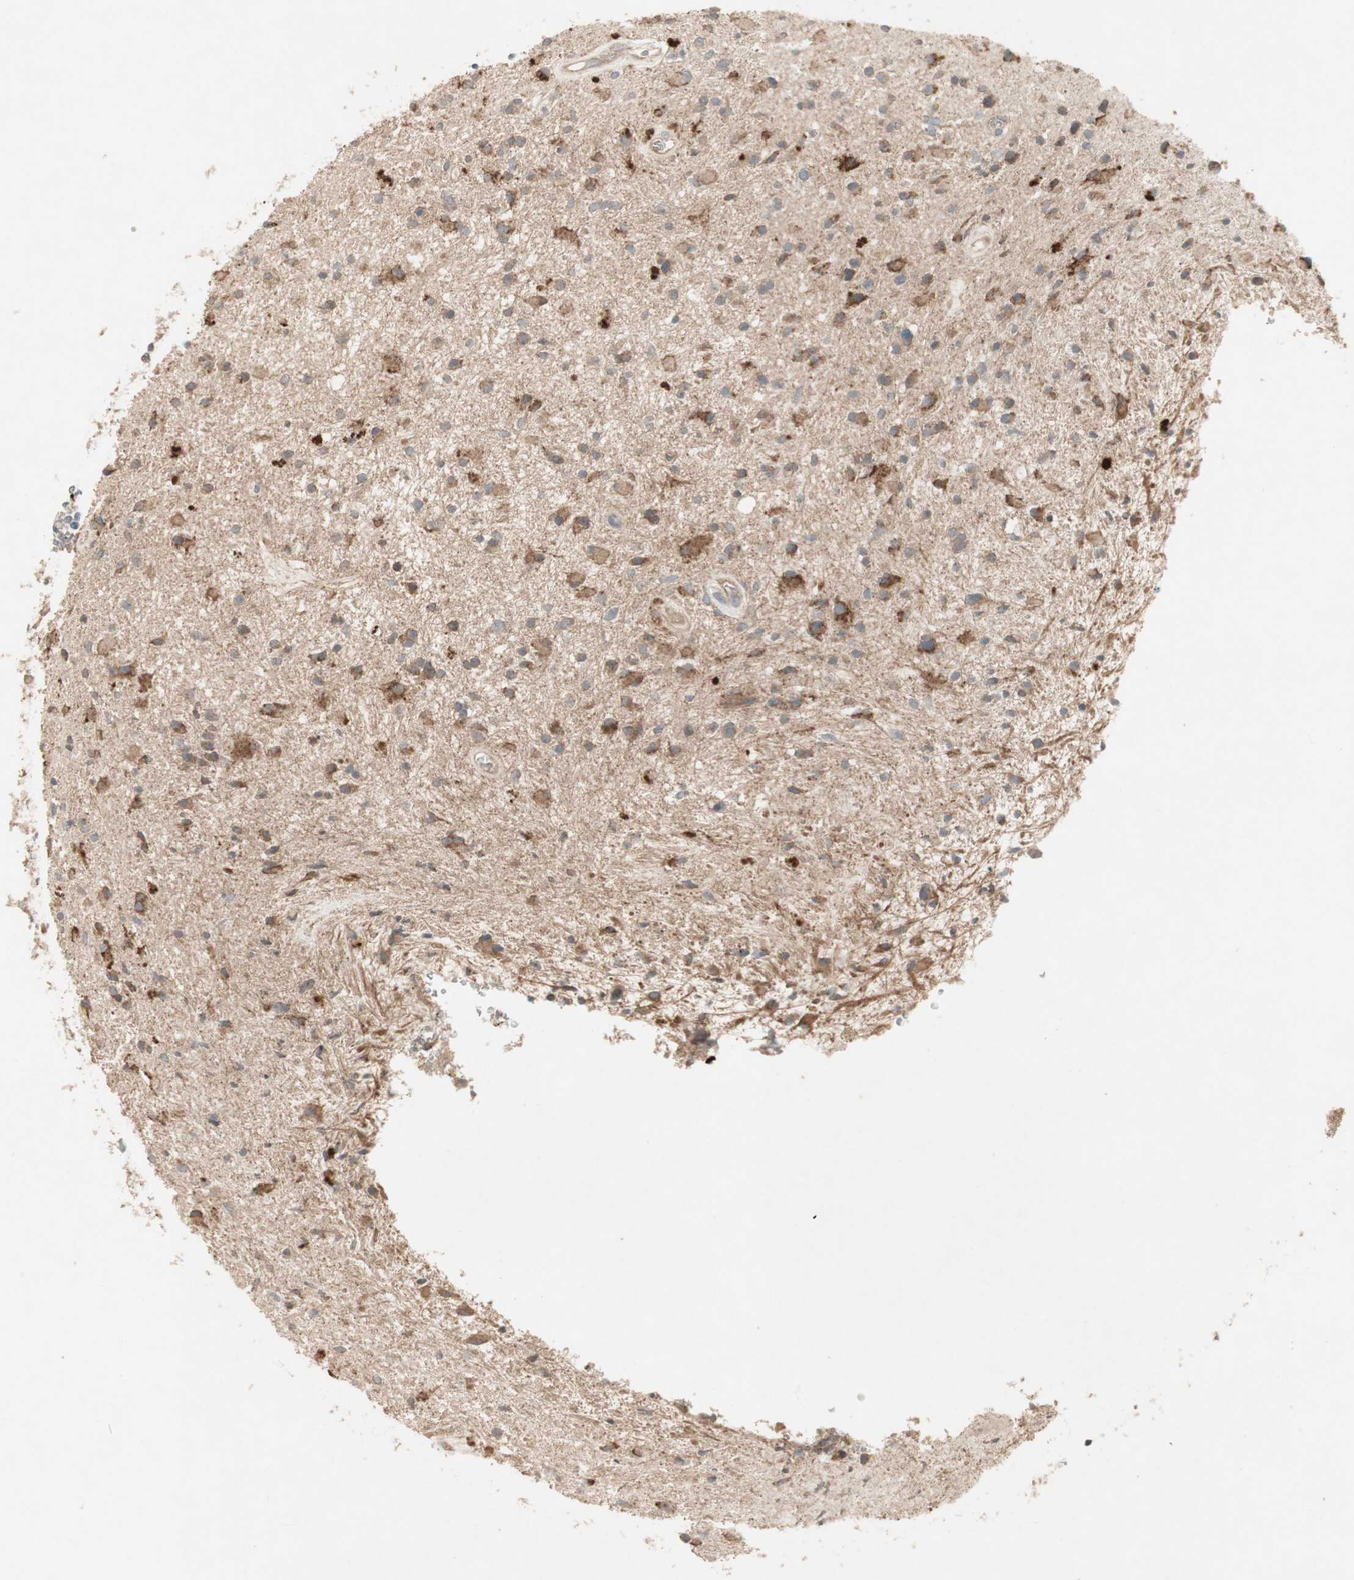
{"staining": {"intensity": "moderate", "quantity": ">75%", "location": "cytoplasmic/membranous"}, "tissue": "glioma", "cell_type": "Tumor cells", "image_type": "cancer", "snomed": [{"axis": "morphology", "description": "Glioma, malignant, High grade"}, {"axis": "topography", "description": "Brain"}], "caption": "Immunohistochemical staining of high-grade glioma (malignant) exhibits moderate cytoplasmic/membranous protein expression in about >75% of tumor cells. The protein of interest is shown in brown color, while the nuclei are stained blue.", "gene": "JMJD7-PLA2G4B", "patient": {"sex": "male", "age": 33}}